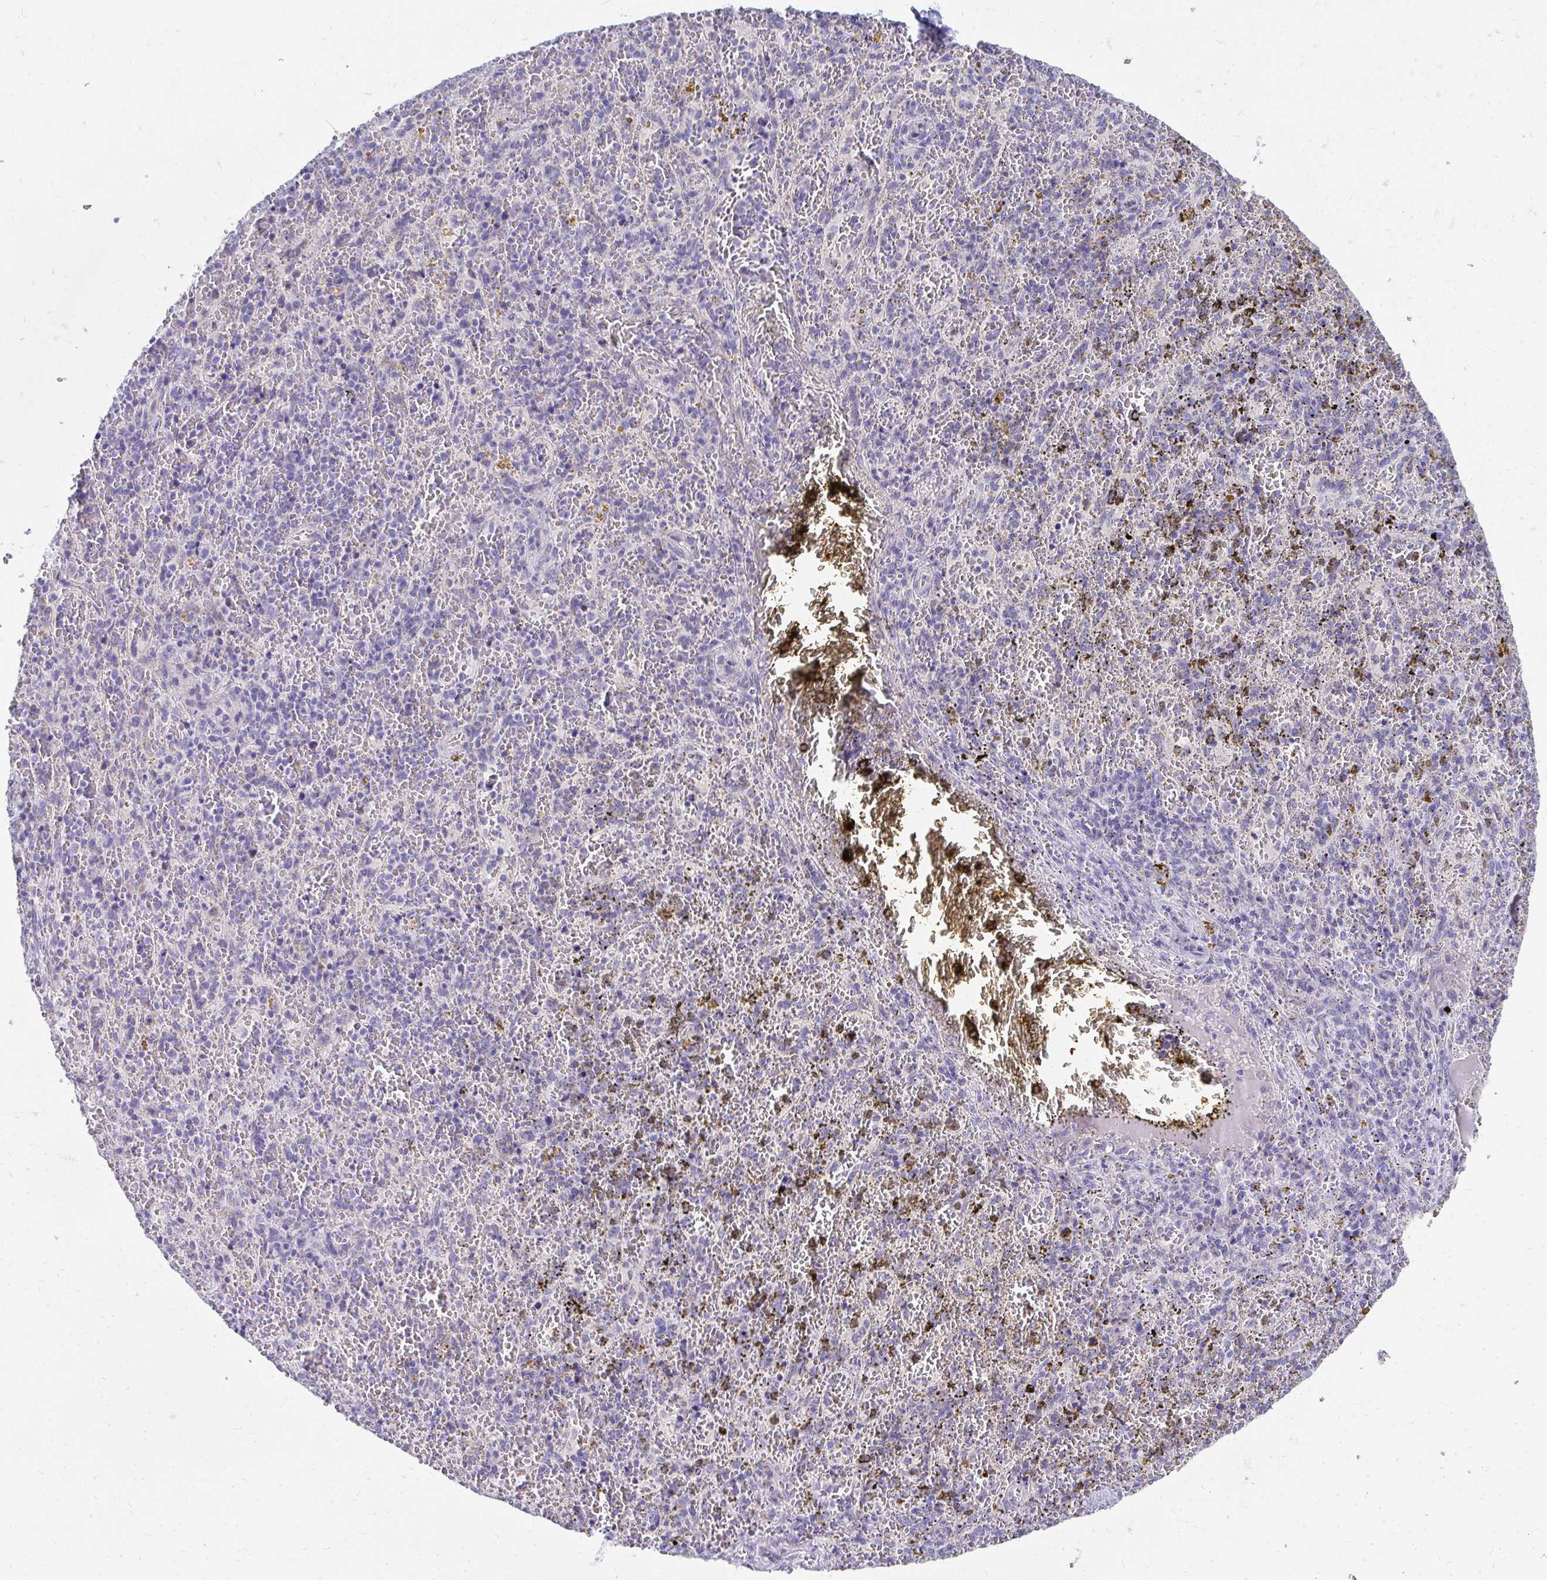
{"staining": {"intensity": "negative", "quantity": "none", "location": "none"}, "tissue": "spleen", "cell_type": "Cells in red pulp", "image_type": "normal", "snomed": [{"axis": "morphology", "description": "Normal tissue, NOS"}, {"axis": "topography", "description": "Spleen"}], "caption": "DAB immunohistochemical staining of unremarkable spleen shows no significant staining in cells in red pulp.", "gene": "TMPRSS2", "patient": {"sex": "female", "age": 50}}